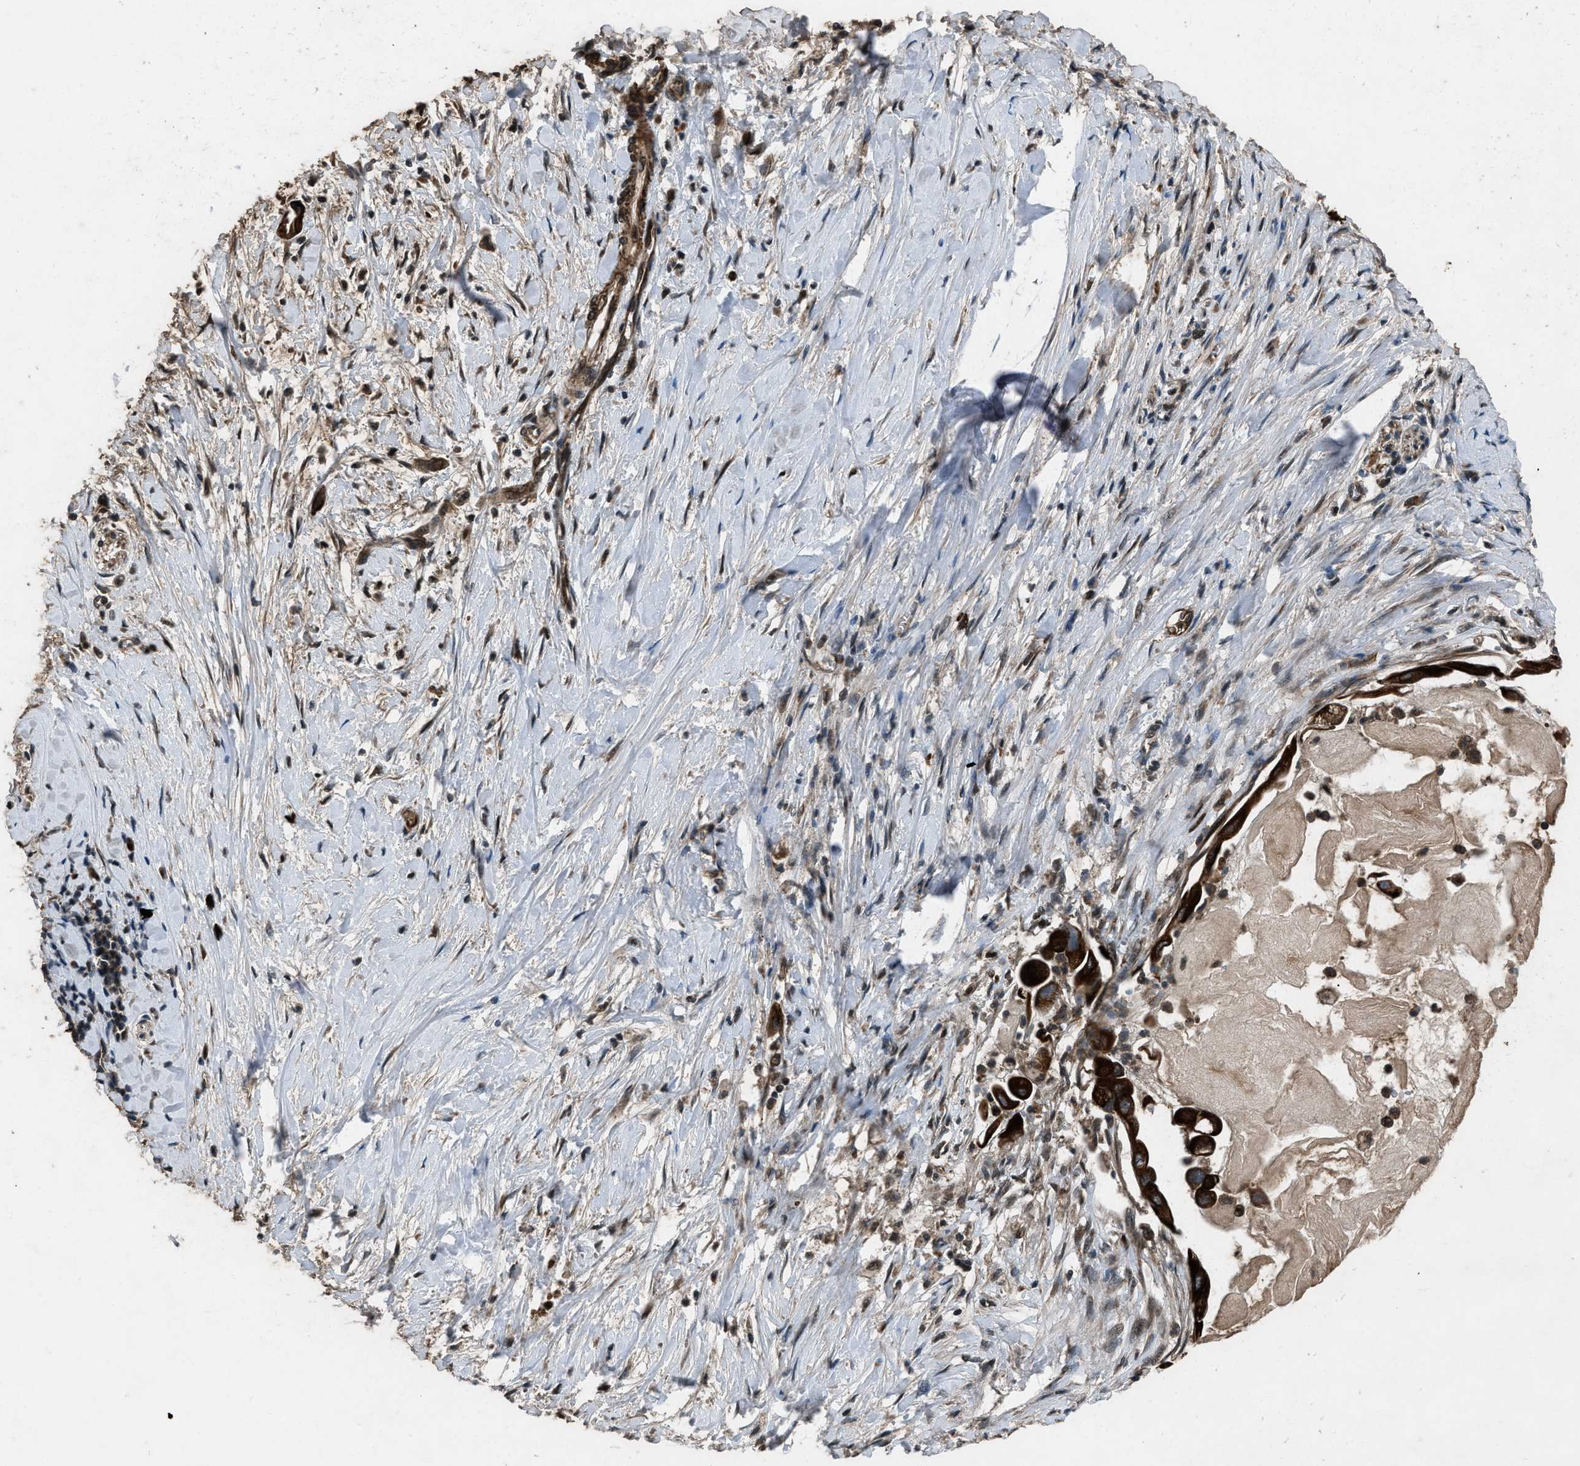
{"staining": {"intensity": "strong", "quantity": ">75%", "location": "cytoplasmic/membranous"}, "tissue": "pancreatic cancer", "cell_type": "Tumor cells", "image_type": "cancer", "snomed": [{"axis": "morphology", "description": "Adenocarcinoma, NOS"}, {"axis": "topography", "description": "Pancreas"}], "caption": "Immunohistochemistry micrograph of human pancreatic adenocarcinoma stained for a protein (brown), which reveals high levels of strong cytoplasmic/membranous expression in approximately >75% of tumor cells.", "gene": "IRAK4", "patient": {"sex": "male", "age": 55}}